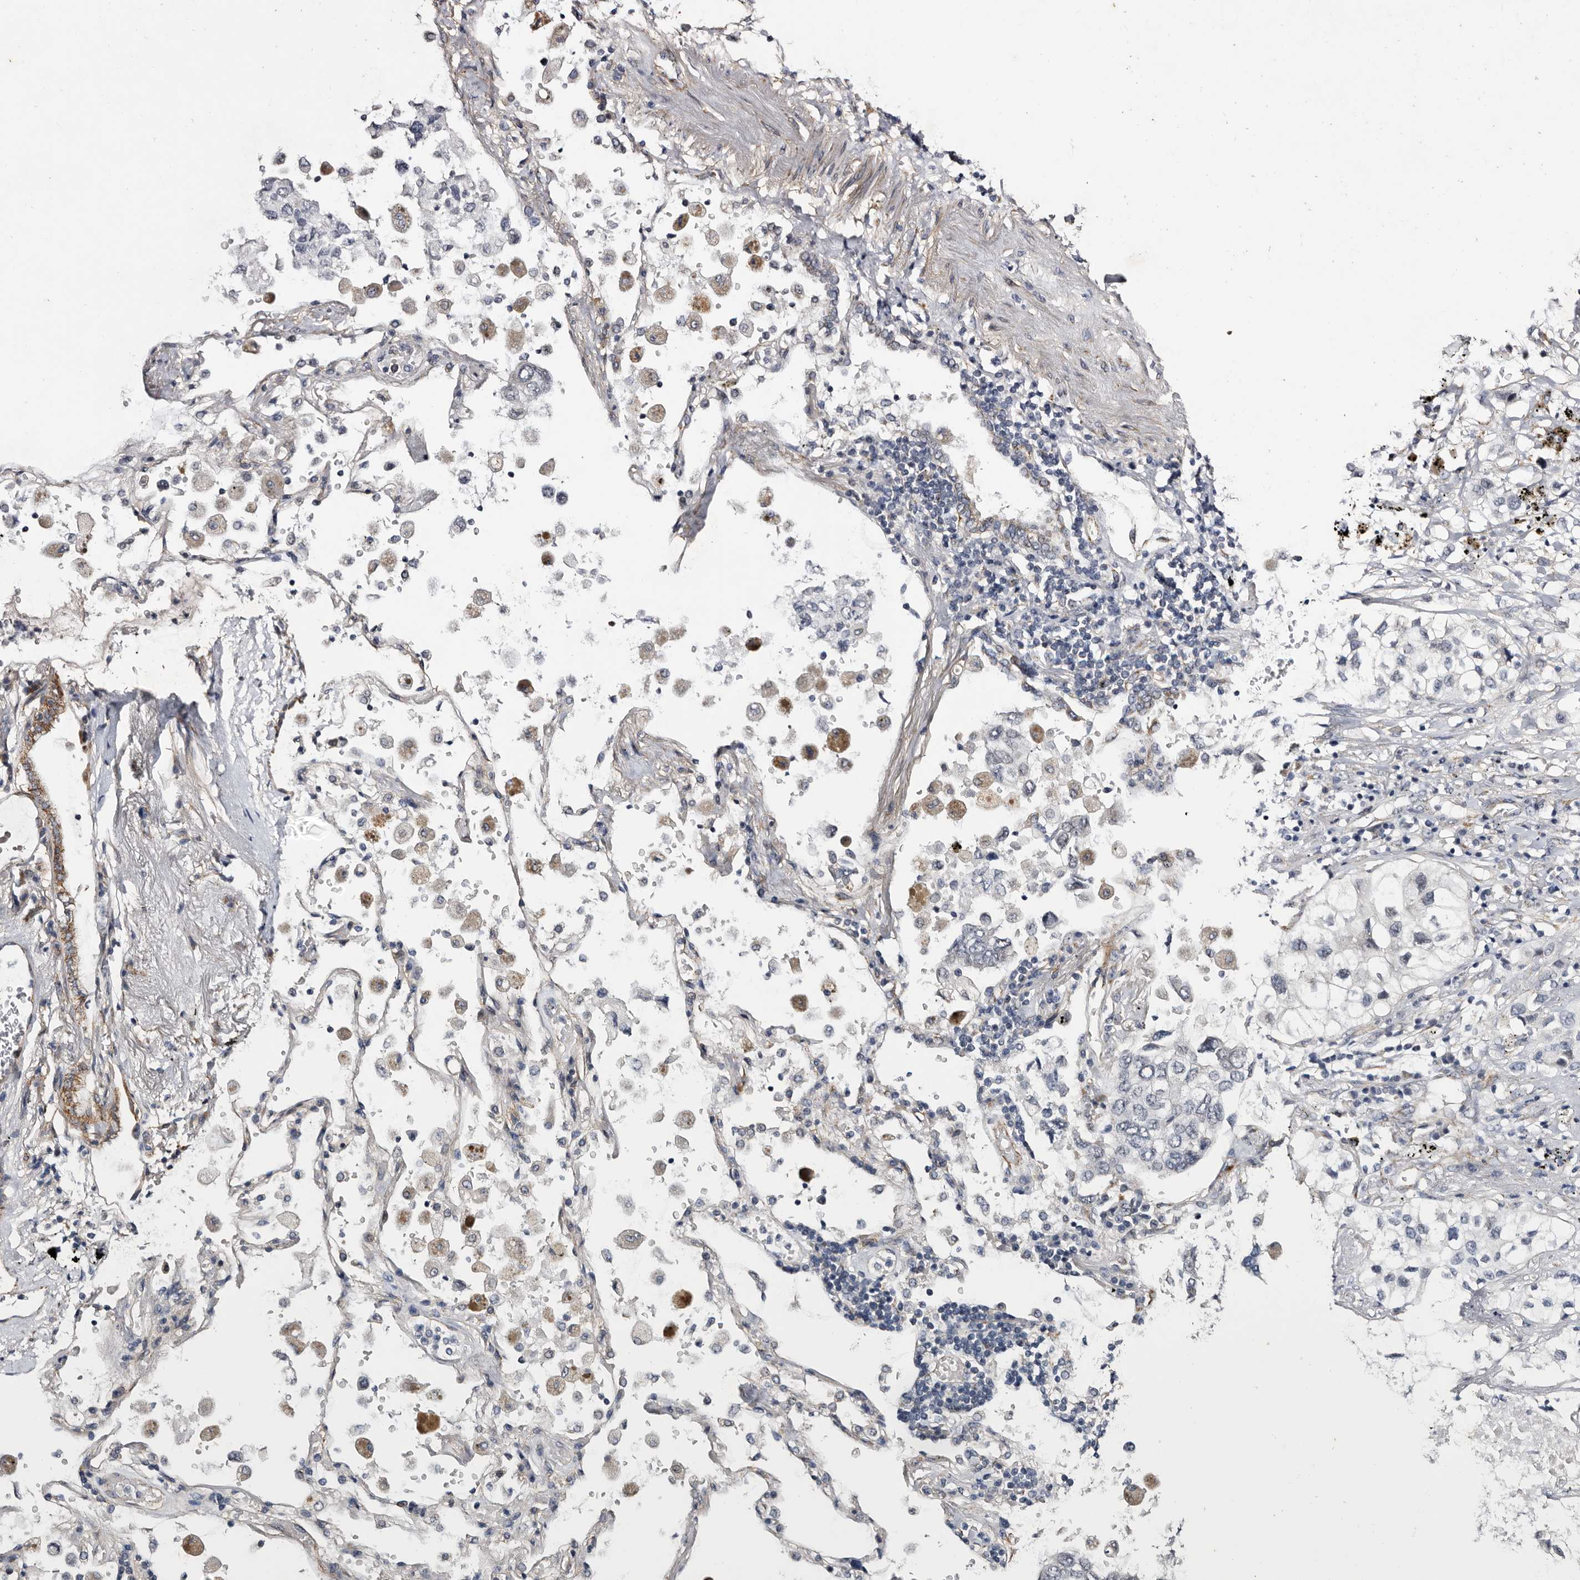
{"staining": {"intensity": "negative", "quantity": "none", "location": "none"}, "tissue": "lung cancer", "cell_type": "Tumor cells", "image_type": "cancer", "snomed": [{"axis": "morphology", "description": "Adenocarcinoma, NOS"}, {"axis": "topography", "description": "Lung"}], "caption": "Lung cancer was stained to show a protein in brown. There is no significant expression in tumor cells.", "gene": "ARMCX2", "patient": {"sex": "male", "age": 63}}